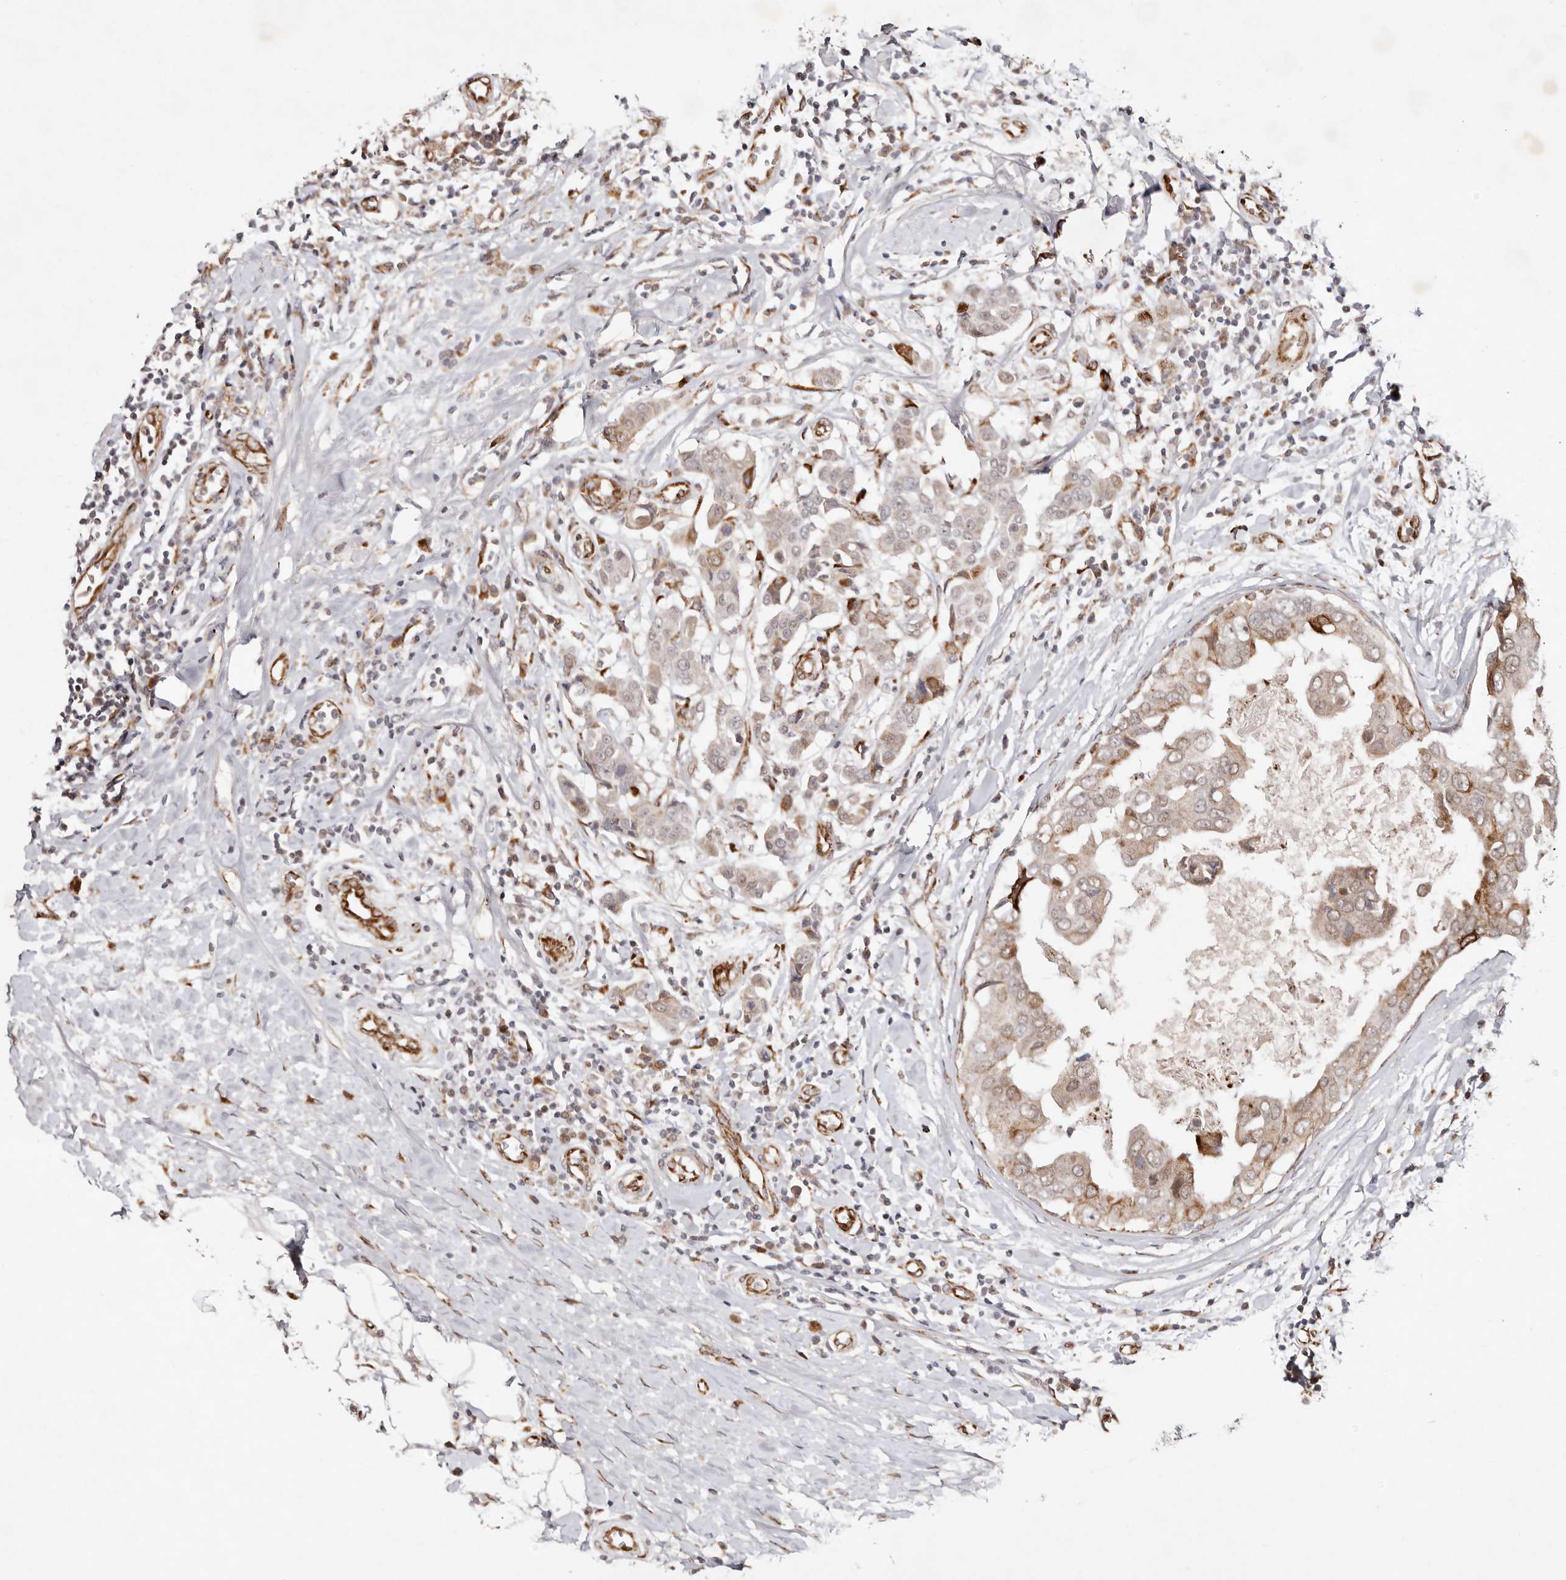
{"staining": {"intensity": "weak", "quantity": ">75%", "location": "cytoplasmic/membranous"}, "tissue": "breast cancer", "cell_type": "Tumor cells", "image_type": "cancer", "snomed": [{"axis": "morphology", "description": "Duct carcinoma"}, {"axis": "topography", "description": "Breast"}], "caption": "Weak cytoplasmic/membranous positivity for a protein is seen in approximately >75% of tumor cells of breast cancer using immunohistochemistry.", "gene": "BCL2L15", "patient": {"sex": "female", "age": 27}}